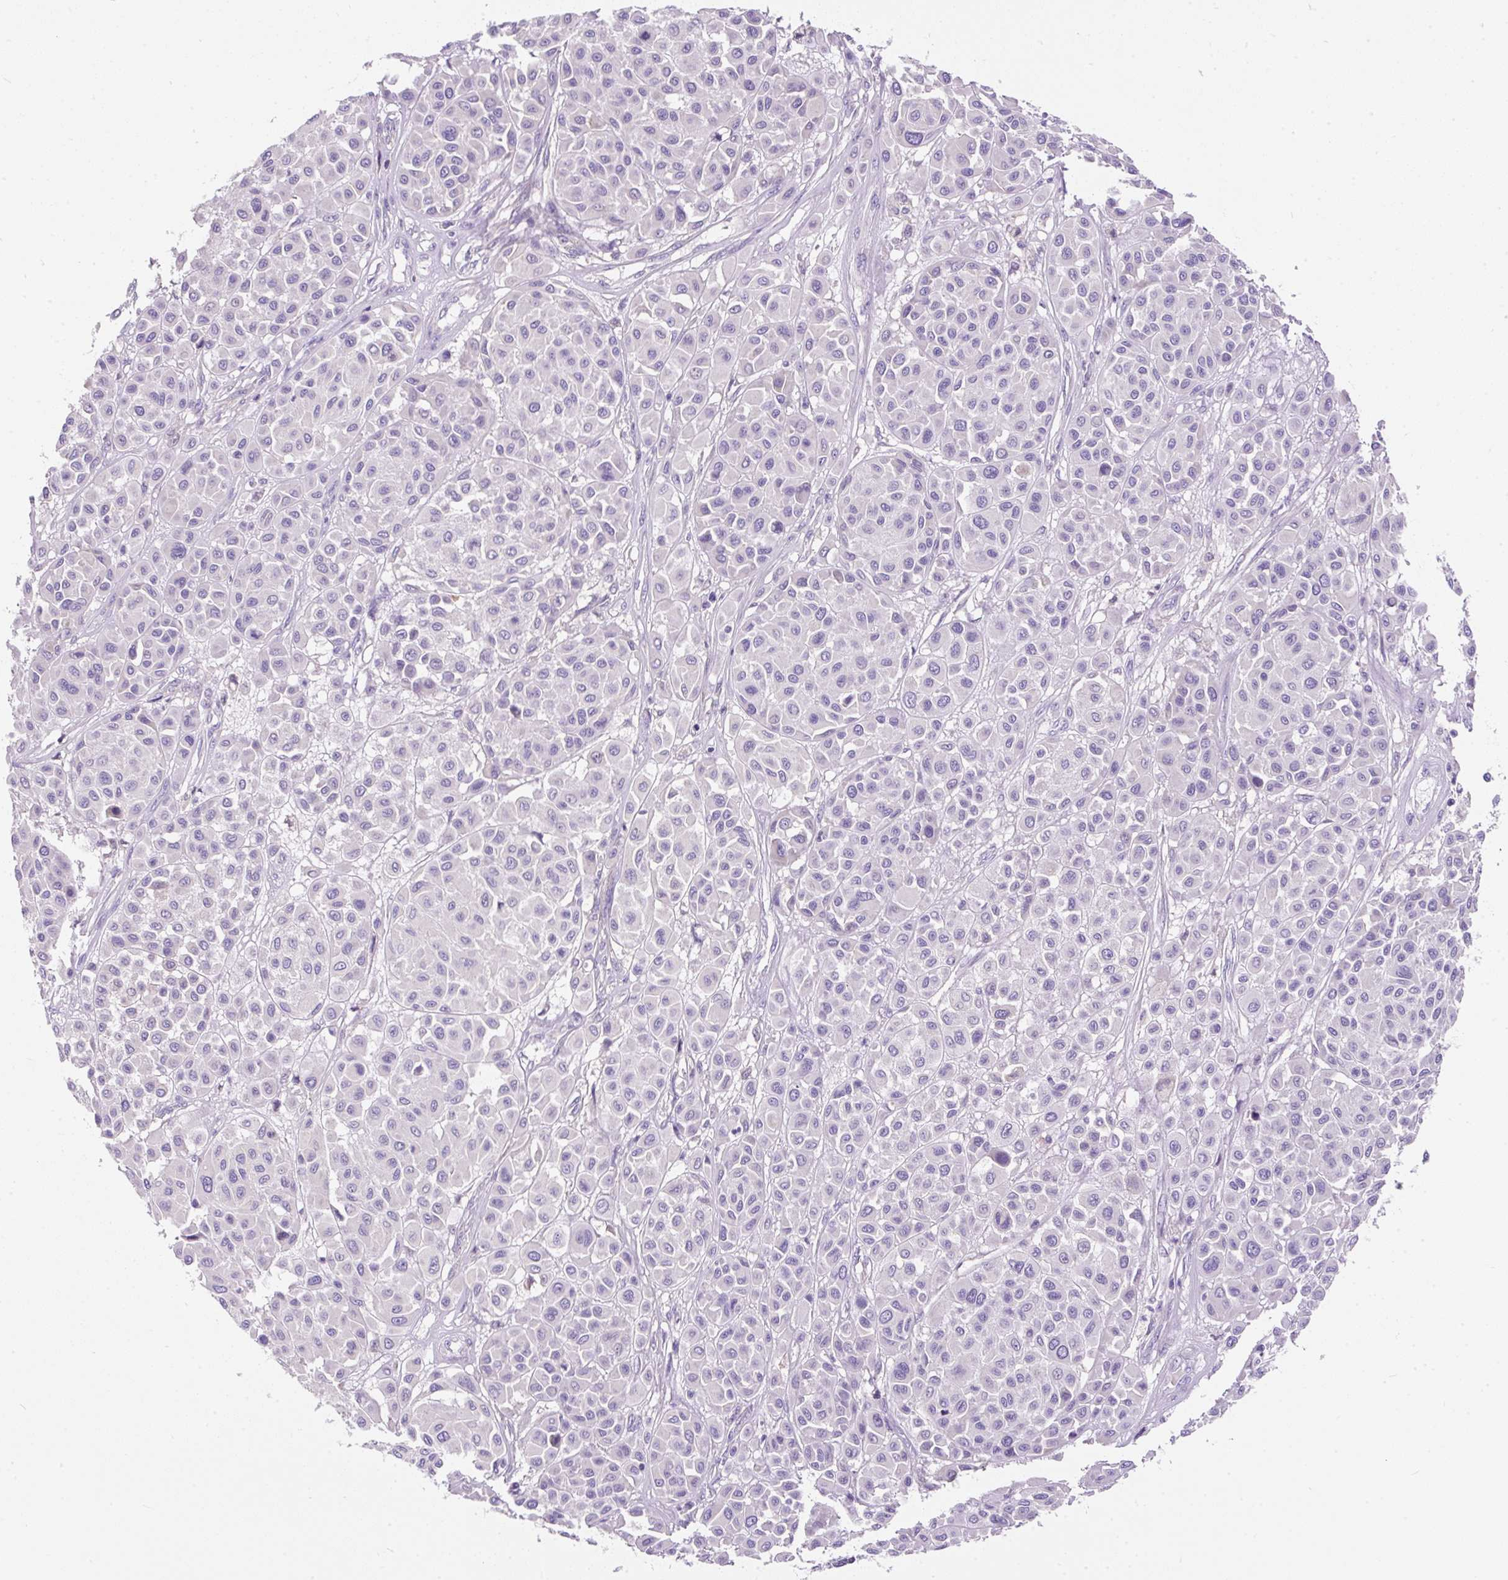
{"staining": {"intensity": "negative", "quantity": "none", "location": "none"}, "tissue": "melanoma", "cell_type": "Tumor cells", "image_type": "cancer", "snomed": [{"axis": "morphology", "description": "Malignant melanoma, Metastatic site"}, {"axis": "topography", "description": "Soft tissue"}], "caption": "Tumor cells show no significant protein expression in melanoma. (Stains: DAB (3,3'-diaminobenzidine) immunohistochemistry (IHC) with hematoxylin counter stain, Microscopy: brightfield microscopy at high magnification).", "gene": "SUSD5", "patient": {"sex": "male", "age": 41}}